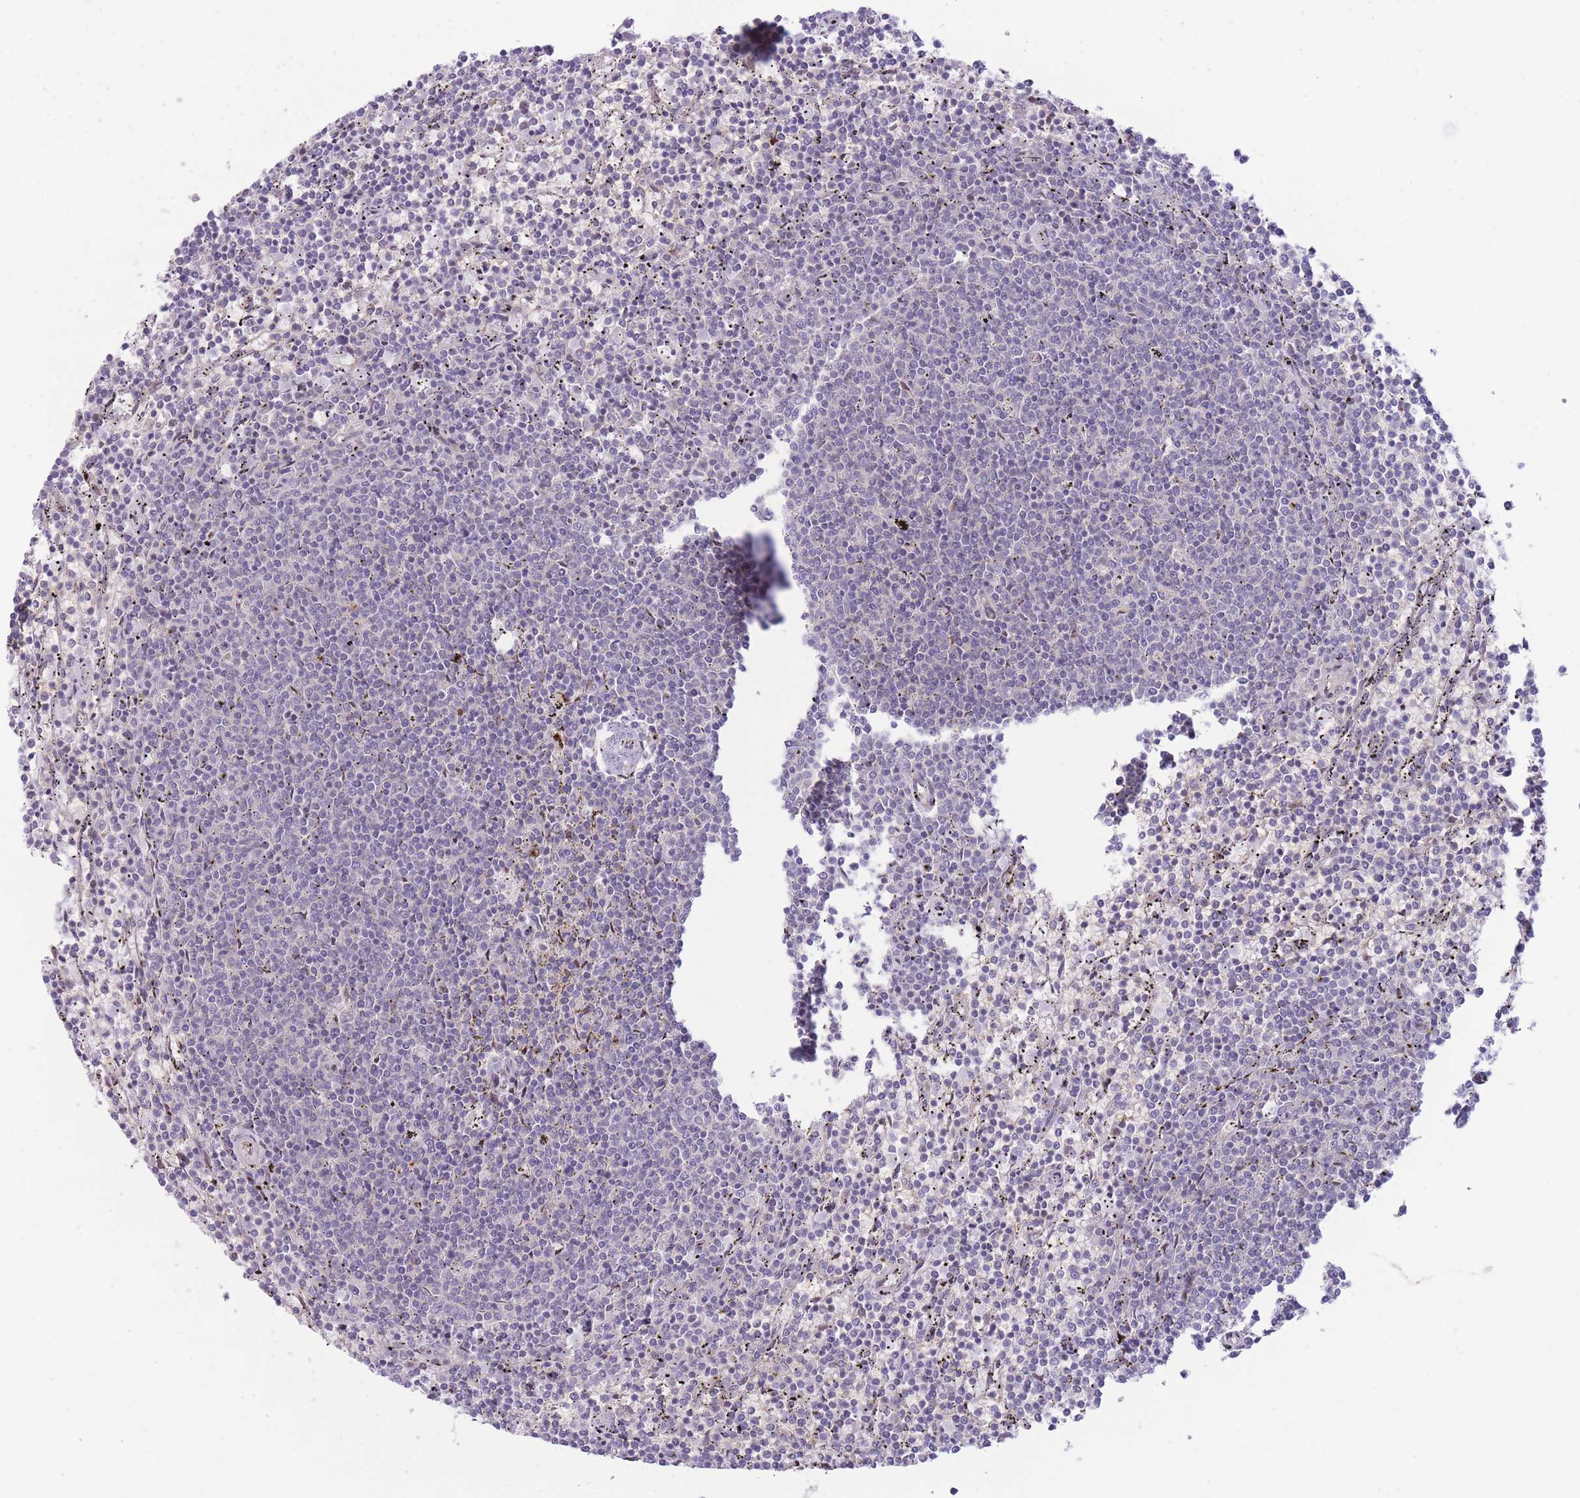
{"staining": {"intensity": "negative", "quantity": "none", "location": "none"}, "tissue": "lymphoma", "cell_type": "Tumor cells", "image_type": "cancer", "snomed": [{"axis": "morphology", "description": "Malignant lymphoma, non-Hodgkin's type, Low grade"}, {"axis": "topography", "description": "Spleen"}], "caption": "DAB (3,3'-diaminobenzidine) immunohistochemical staining of human malignant lymphoma, non-Hodgkin's type (low-grade) shows no significant positivity in tumor cells. The staining was performed using DAB (3,3'-diaminobenzidine) to visualize the protein expression in brown, while the nuclei were stained in blue with hematoxylin (Magnification: 20x).", "gene": "CDC25B", "patient": {"sex": "female", "age": 50}}